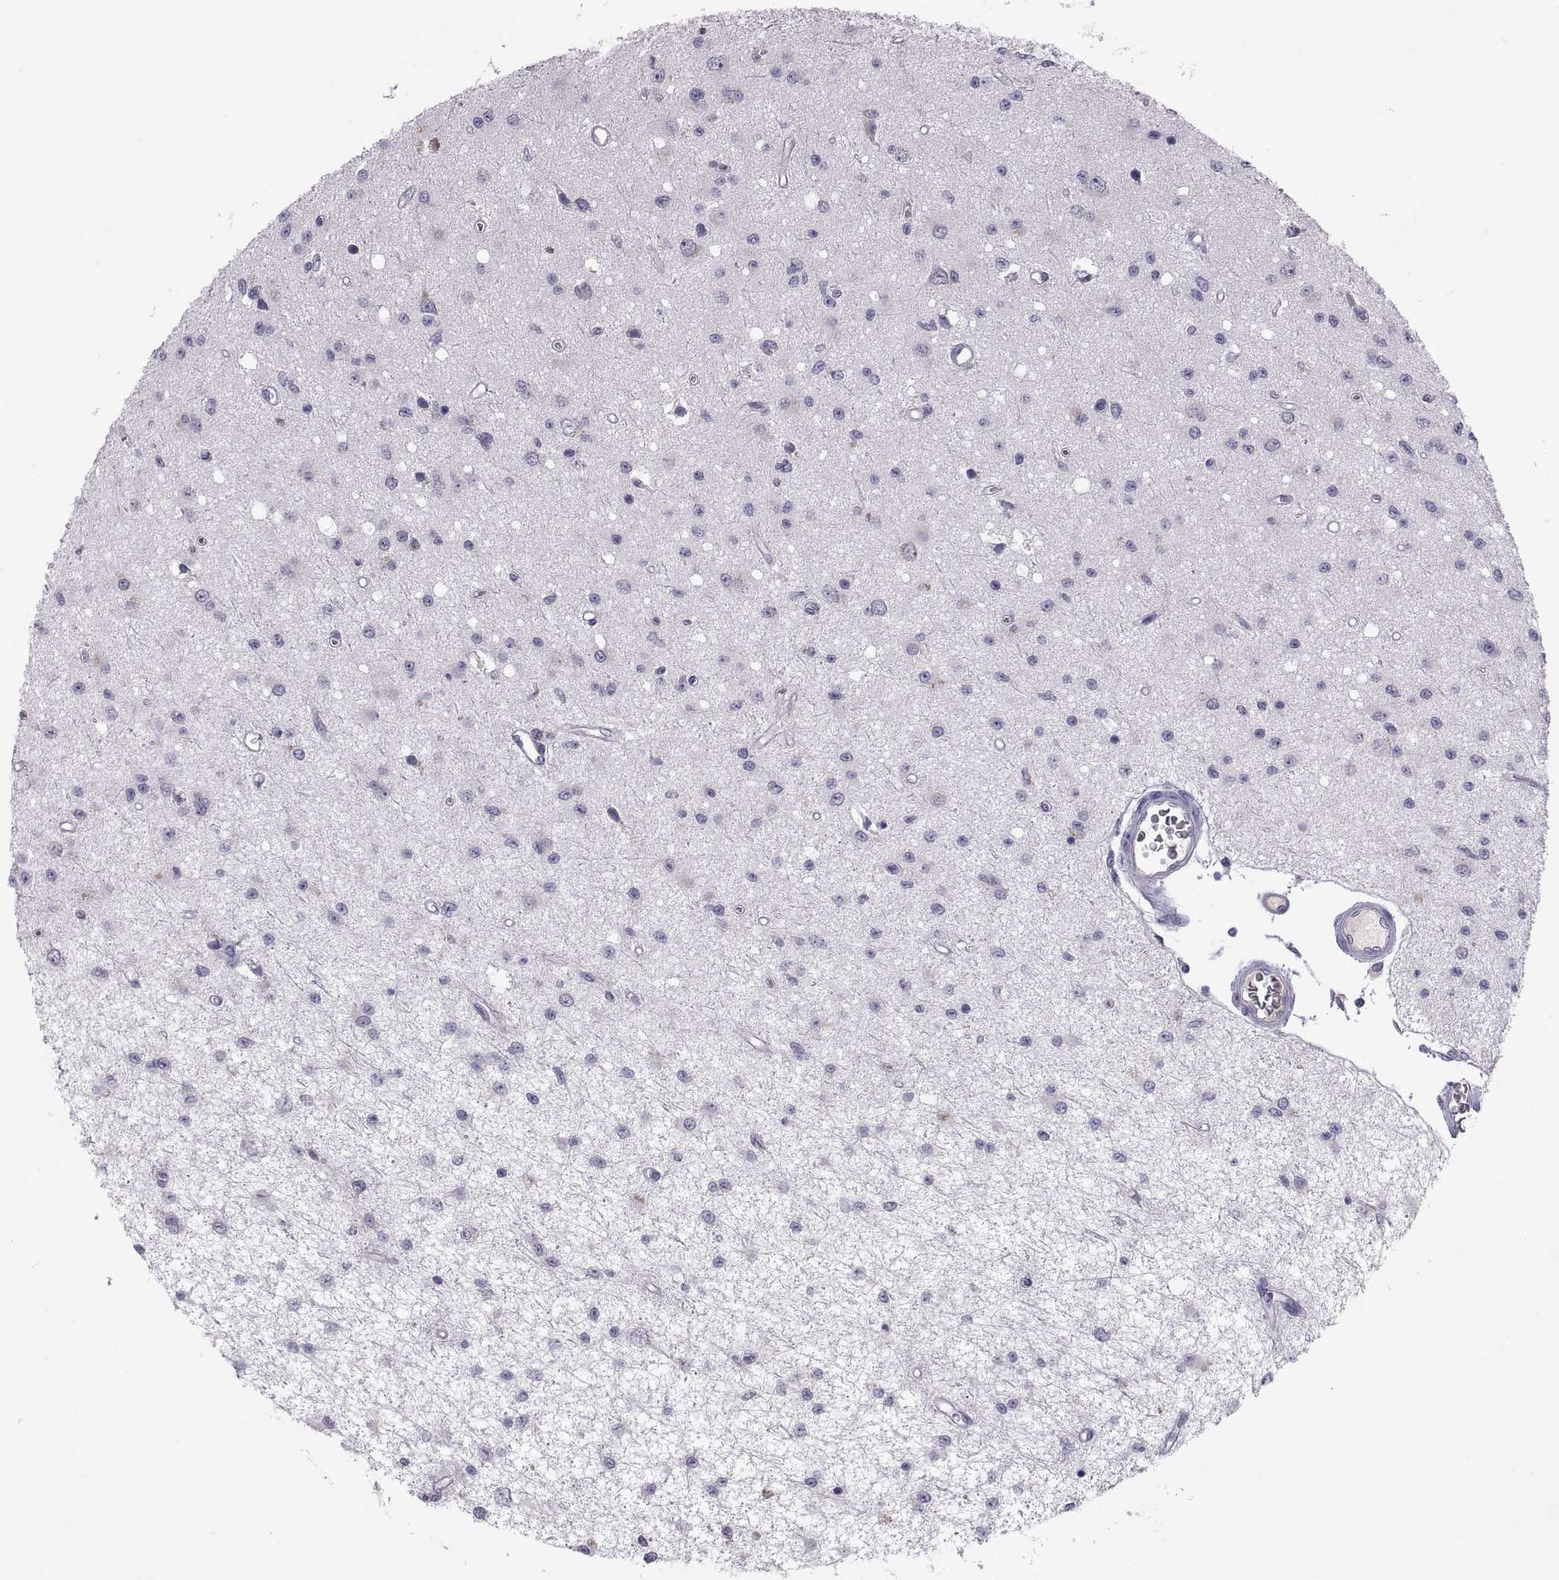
{"staining": {"intensity": "negative", "quantity": "none", "location": "none"}, "tissue": "glioma", "cell_type": "Tumor cells", "image_type": "cancer", "snomed": [{"axis": "morphology", "description": "Glioma, malignant, Low grade"}, {"axis": "topography", "description": "Brain"}], "caption": "DAB (3,3'-diaminobenzidine) immunohistochemical staining of low-grade glioma (malignant) reveals no significant staining in tumor cells. The staining was performed using DAB to visualize the protein expression in brown, while the nuclei were stained in blue with hematoxylin (Magnification: 20x).", "gene": "PKP1", "patient": {"sex": "female", "age": 45}}